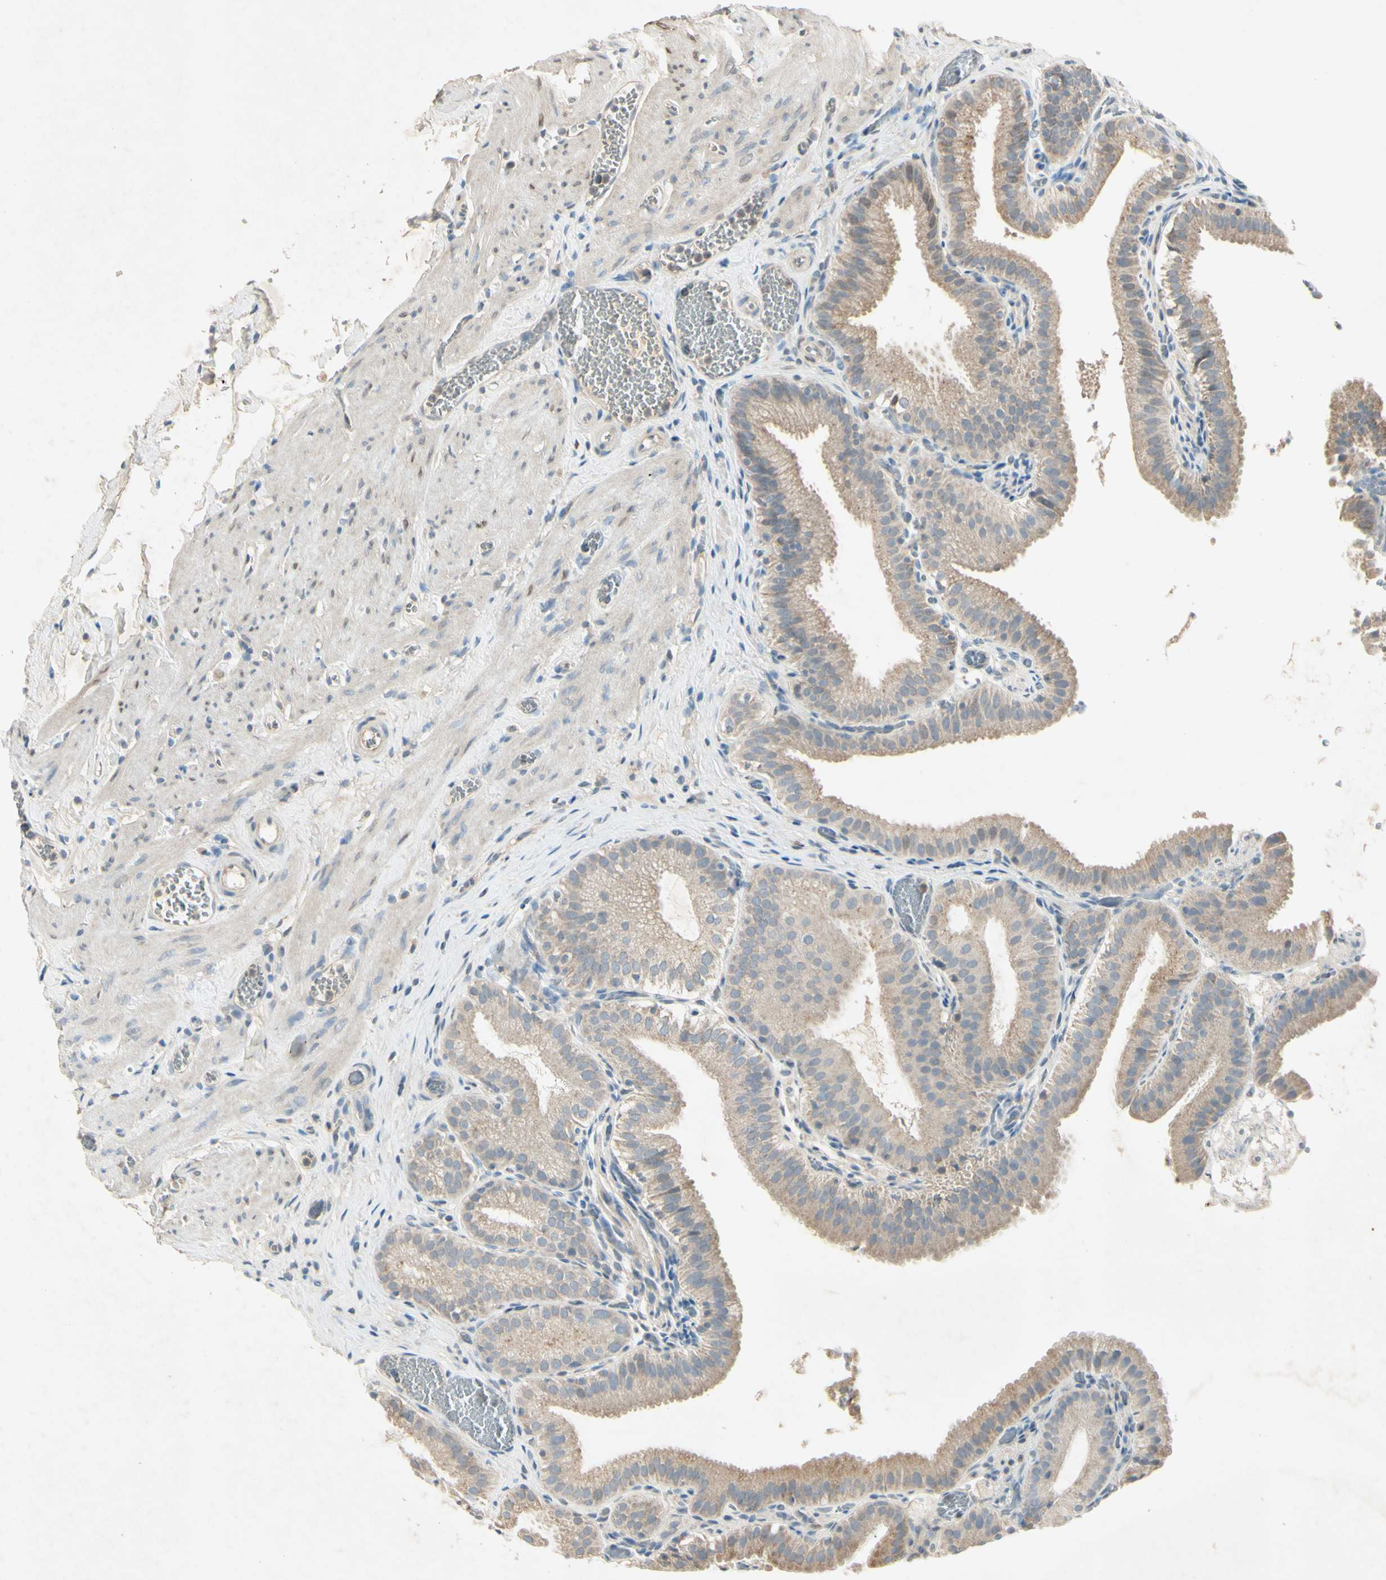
{"staining": {"intensity": "moderate", "quantity": ">75%", "location": "cytoplasmic/membranous"}, "tissue": "gallbladder", "cell_type": "Glandular cells", "image_type": "normal", "snomed": [{"axis": "morphology", "description": "Normal tissue, NOS"}, {"axis": "topography", "description": "Gallbladder"}], "caption": "Moderate cytoplasmic/membranous expression for a protein is present in approximately >75% of glandular cells of benign gallbladder using immunohistochemistry.", "gene": "AATK", "patient": {"sex": "male", "age": 54}}